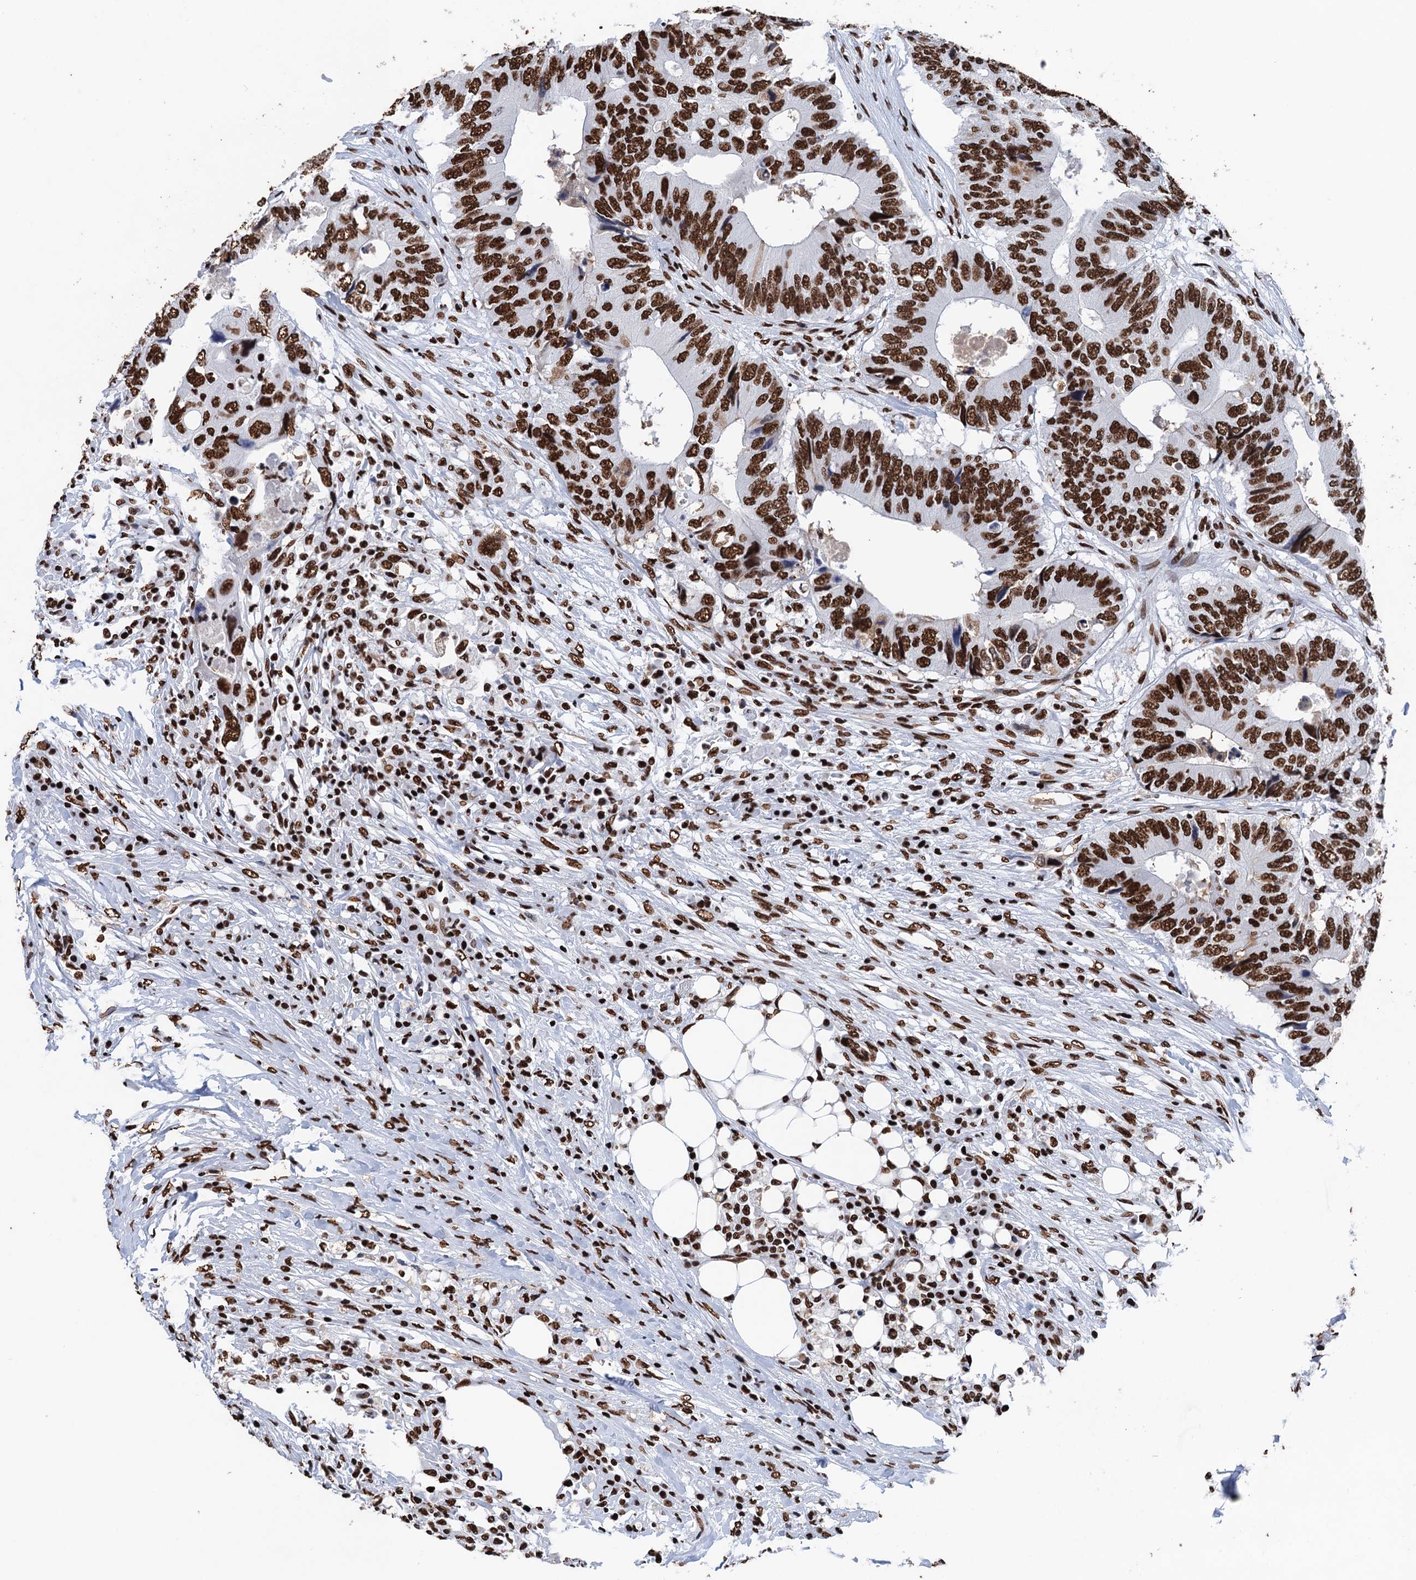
{"staining": {"intensity": "strong", "quantity": ">75%", "location": "nuclear"}, "tissue": "colorectal cancer", "cell_type": "Tumor cells", "image_type": "cancer", "snomed": [{"axis": "morphology", "description": "Adenocarcinoma, NOS"}, {"axis": "topography", "description": "Colon"}], "caption": "Immunohistochemistry (IHC) of colorectal cancer shows high levels of strong nuclear positivity in approximately >75% of tumor cells. The protein of interest is stained brown, and the nuclei are stained in blue (DAB (3,3'-diaminobenzidine) IHC with brightfield microscopy, high magnification).", "gene": "UBA2", "patient": {"sex": "male", "age": 71}}